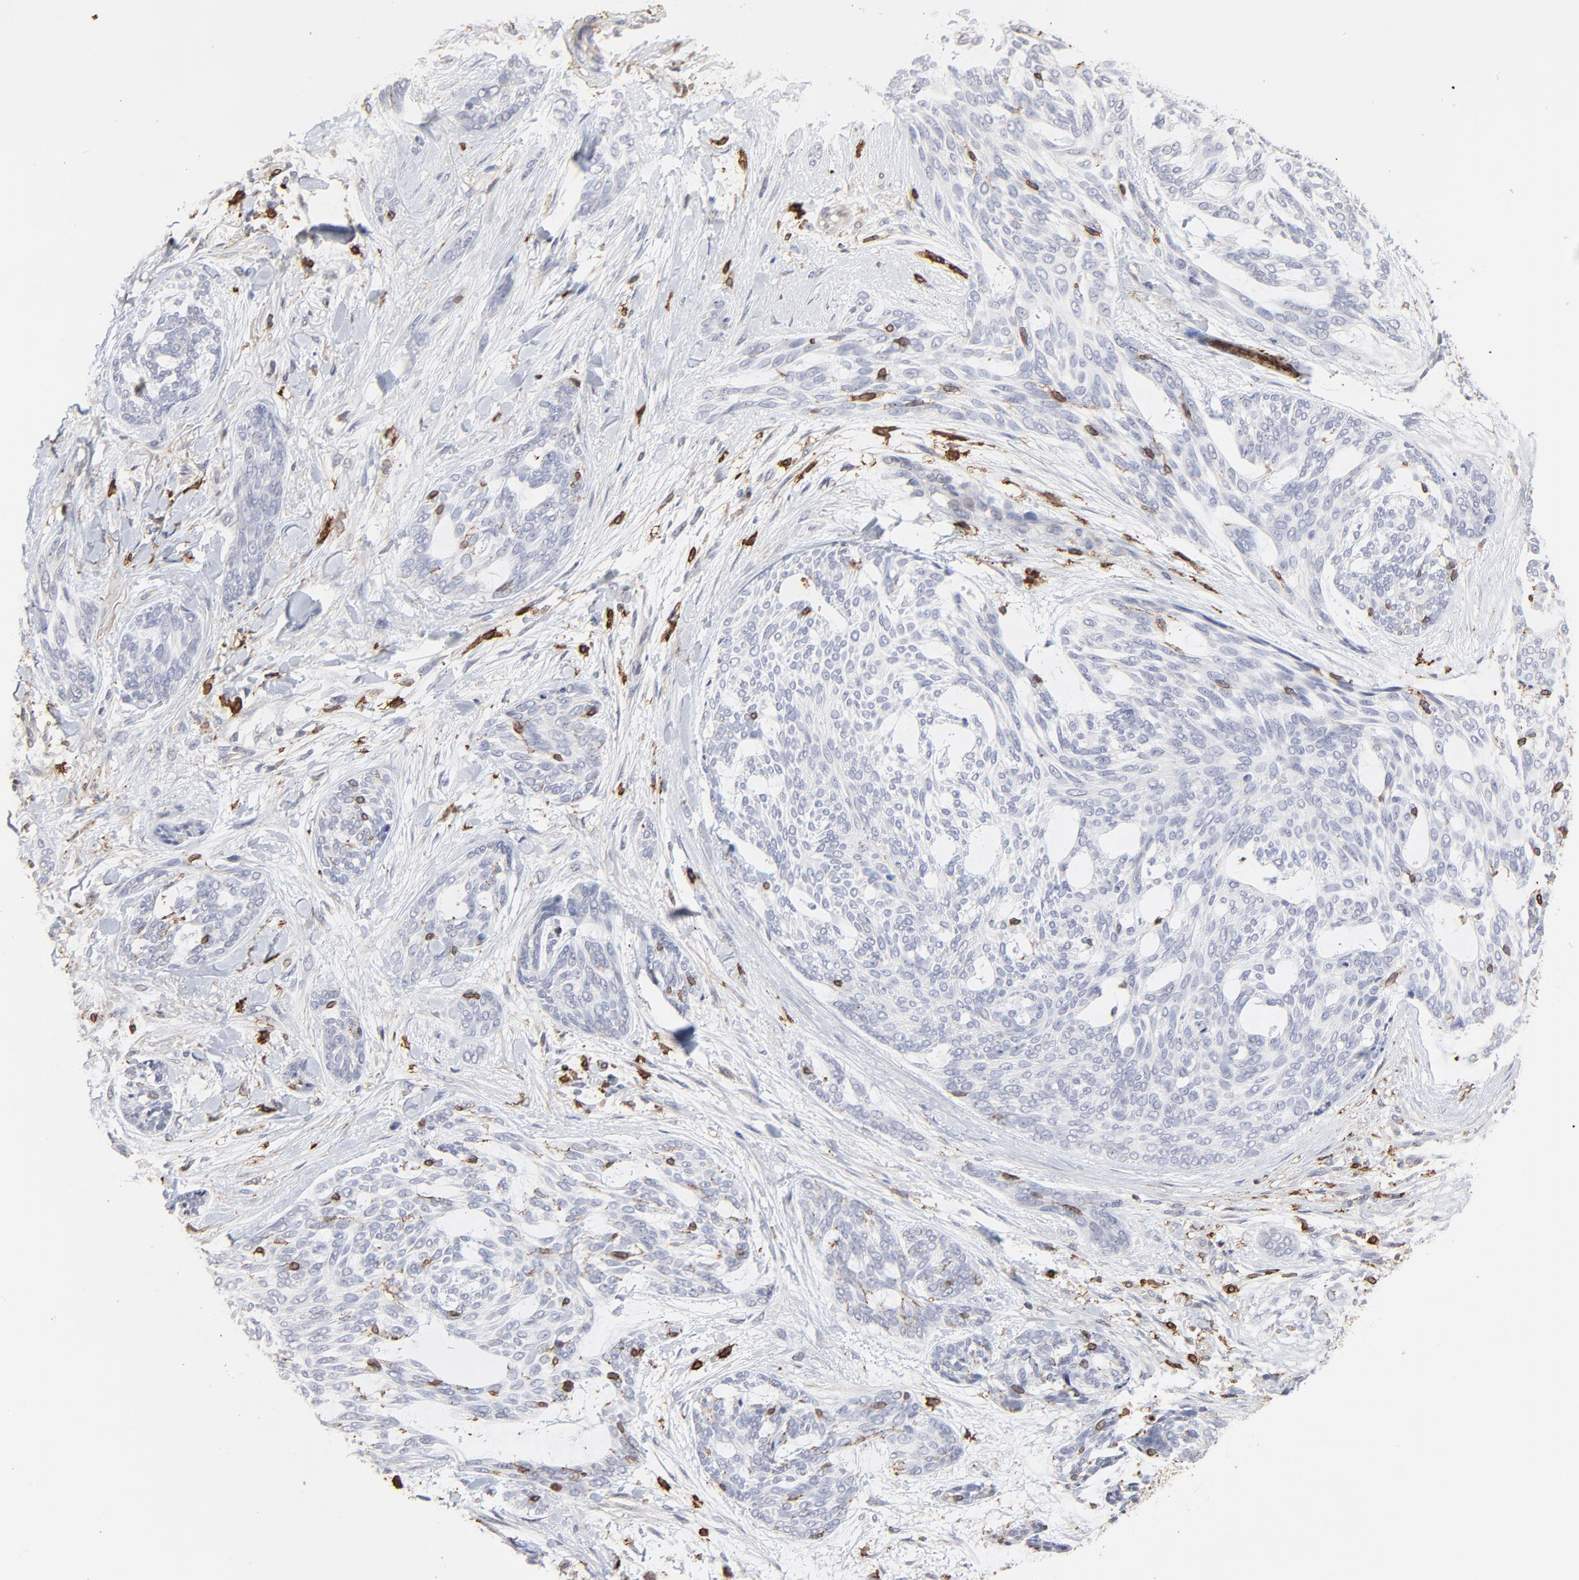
{"staining": {"intensity": "moderate", "quantity": "<25%", "location": "cytoplasmic/membranous,nuclear"}, "tissue": "skin cancer", "cell_type": "Tumor cells", "image_type": "cancer", "snomed": [{"axis": "morphology", "description": "Normal tissue, NOS"}, {"axis": "morphology", "description": "Basal cell carcinoma"}, {"axis": "topography", "description": "Skin"}], "caption": "IHC photomicrograph of neoplastic tissue: human skin cancer stained using immunohistochemistry exhibits low levels of moderate protein expression localized specifically in the cytoplasmic/membranous and nuclear of tumor cells, appearing as a cytoplasmic/membranous and nuclear brown color.", "gene": "SLC6A14", "patient": {"sex": "female", "age": 71}}